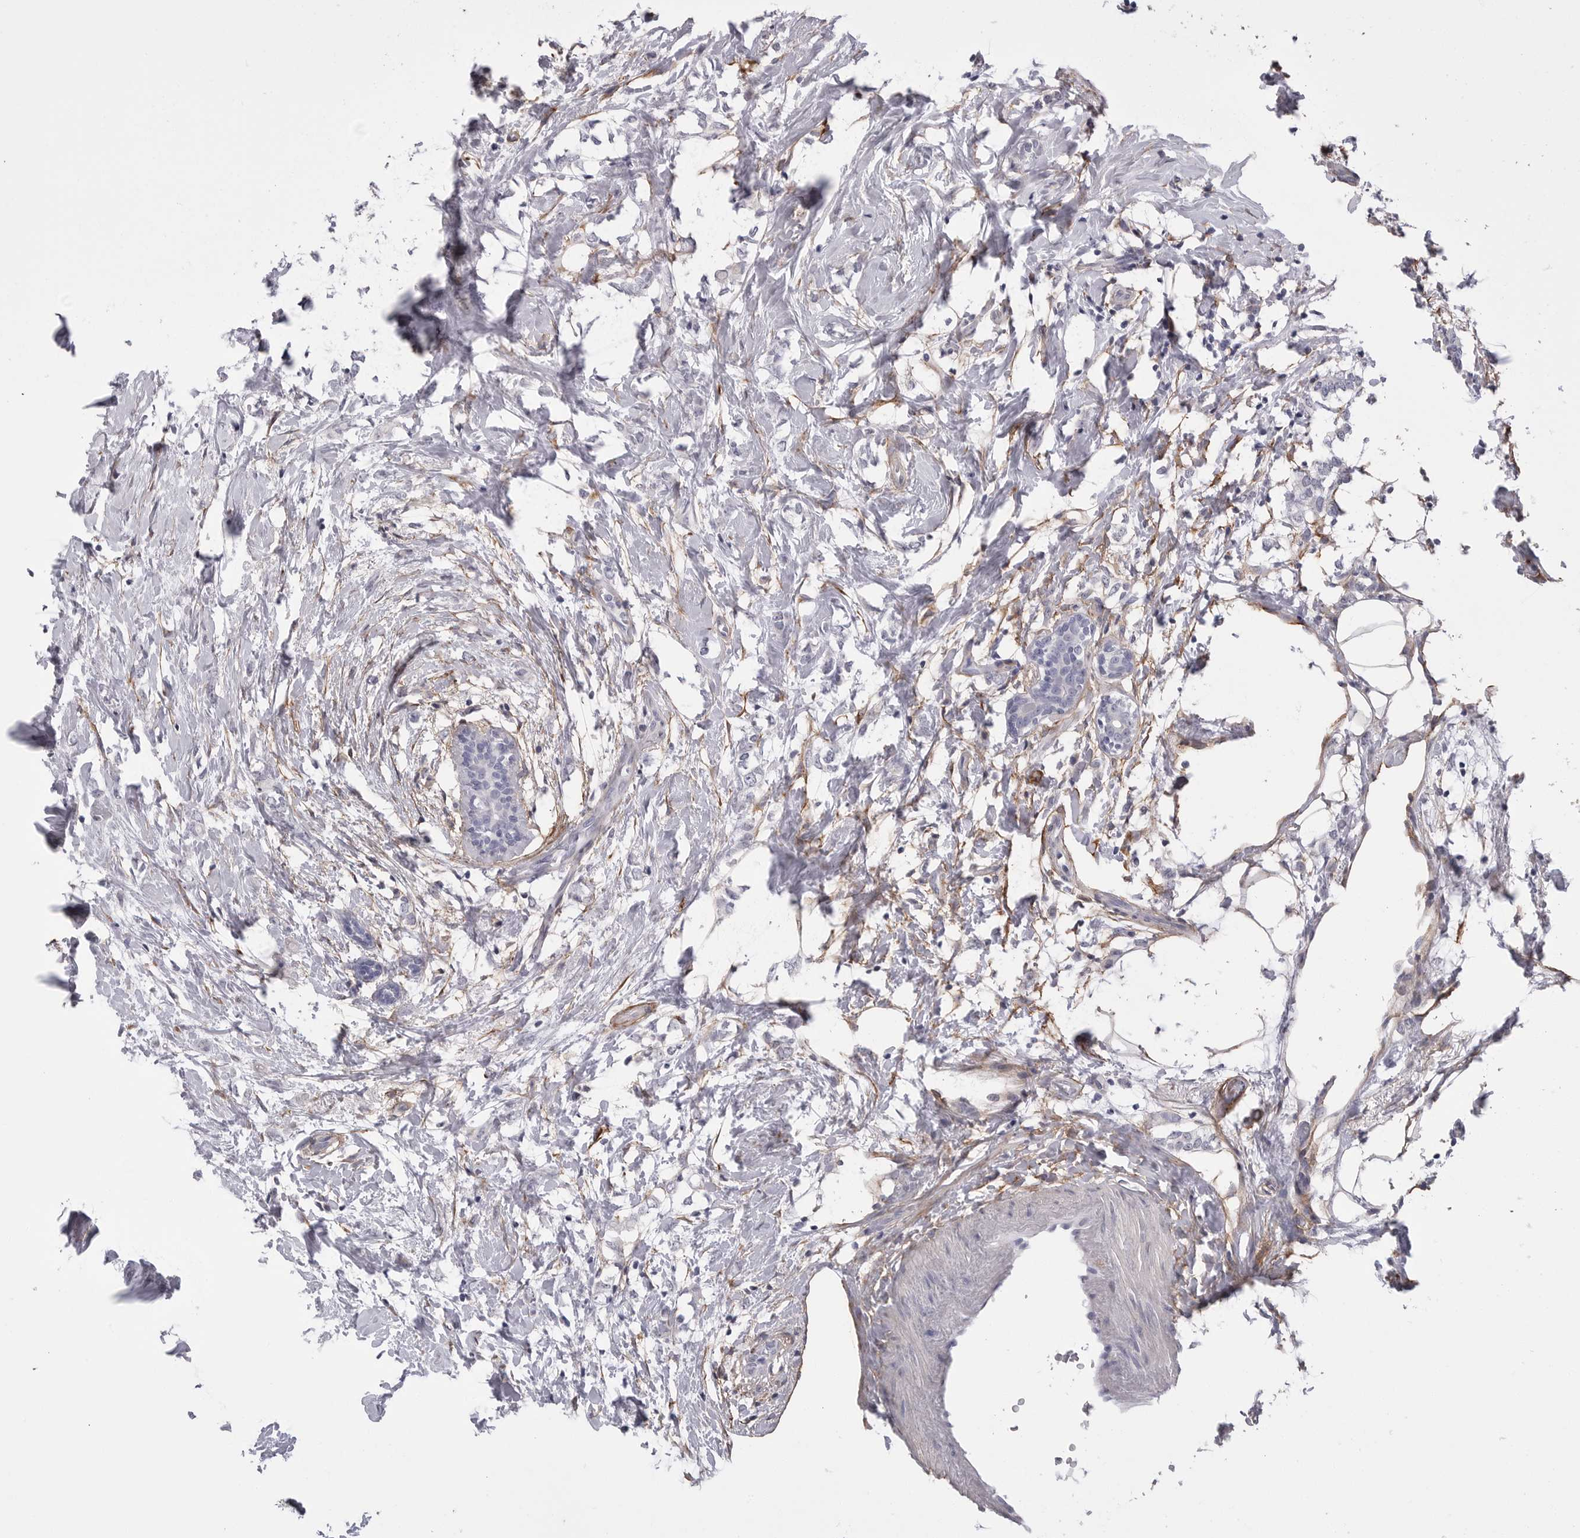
{"staining": {"intensity": "negative", "quantity": "none", "location": "none"}, "tissue": "breast cancer", "cell_type": "Tumor cells", "image_type": "cancer", "snomed": [{"axis": "morphology", "description": "Normal tissue, NOS"}, {"axis": "morphology", "description": "Lobular carcinoma"}, {"axis": "topography", "description": "Breast"}], "caption": "The photomicrograph displays no significant positivity in tumor cells of breast lobular carcinoma. The staining is performed using DAB brown chromogen with nuclei counter-stained in using hematoxylin.", "gene": "AKAP12", "patient": {"sex": "female", "age": 47}}